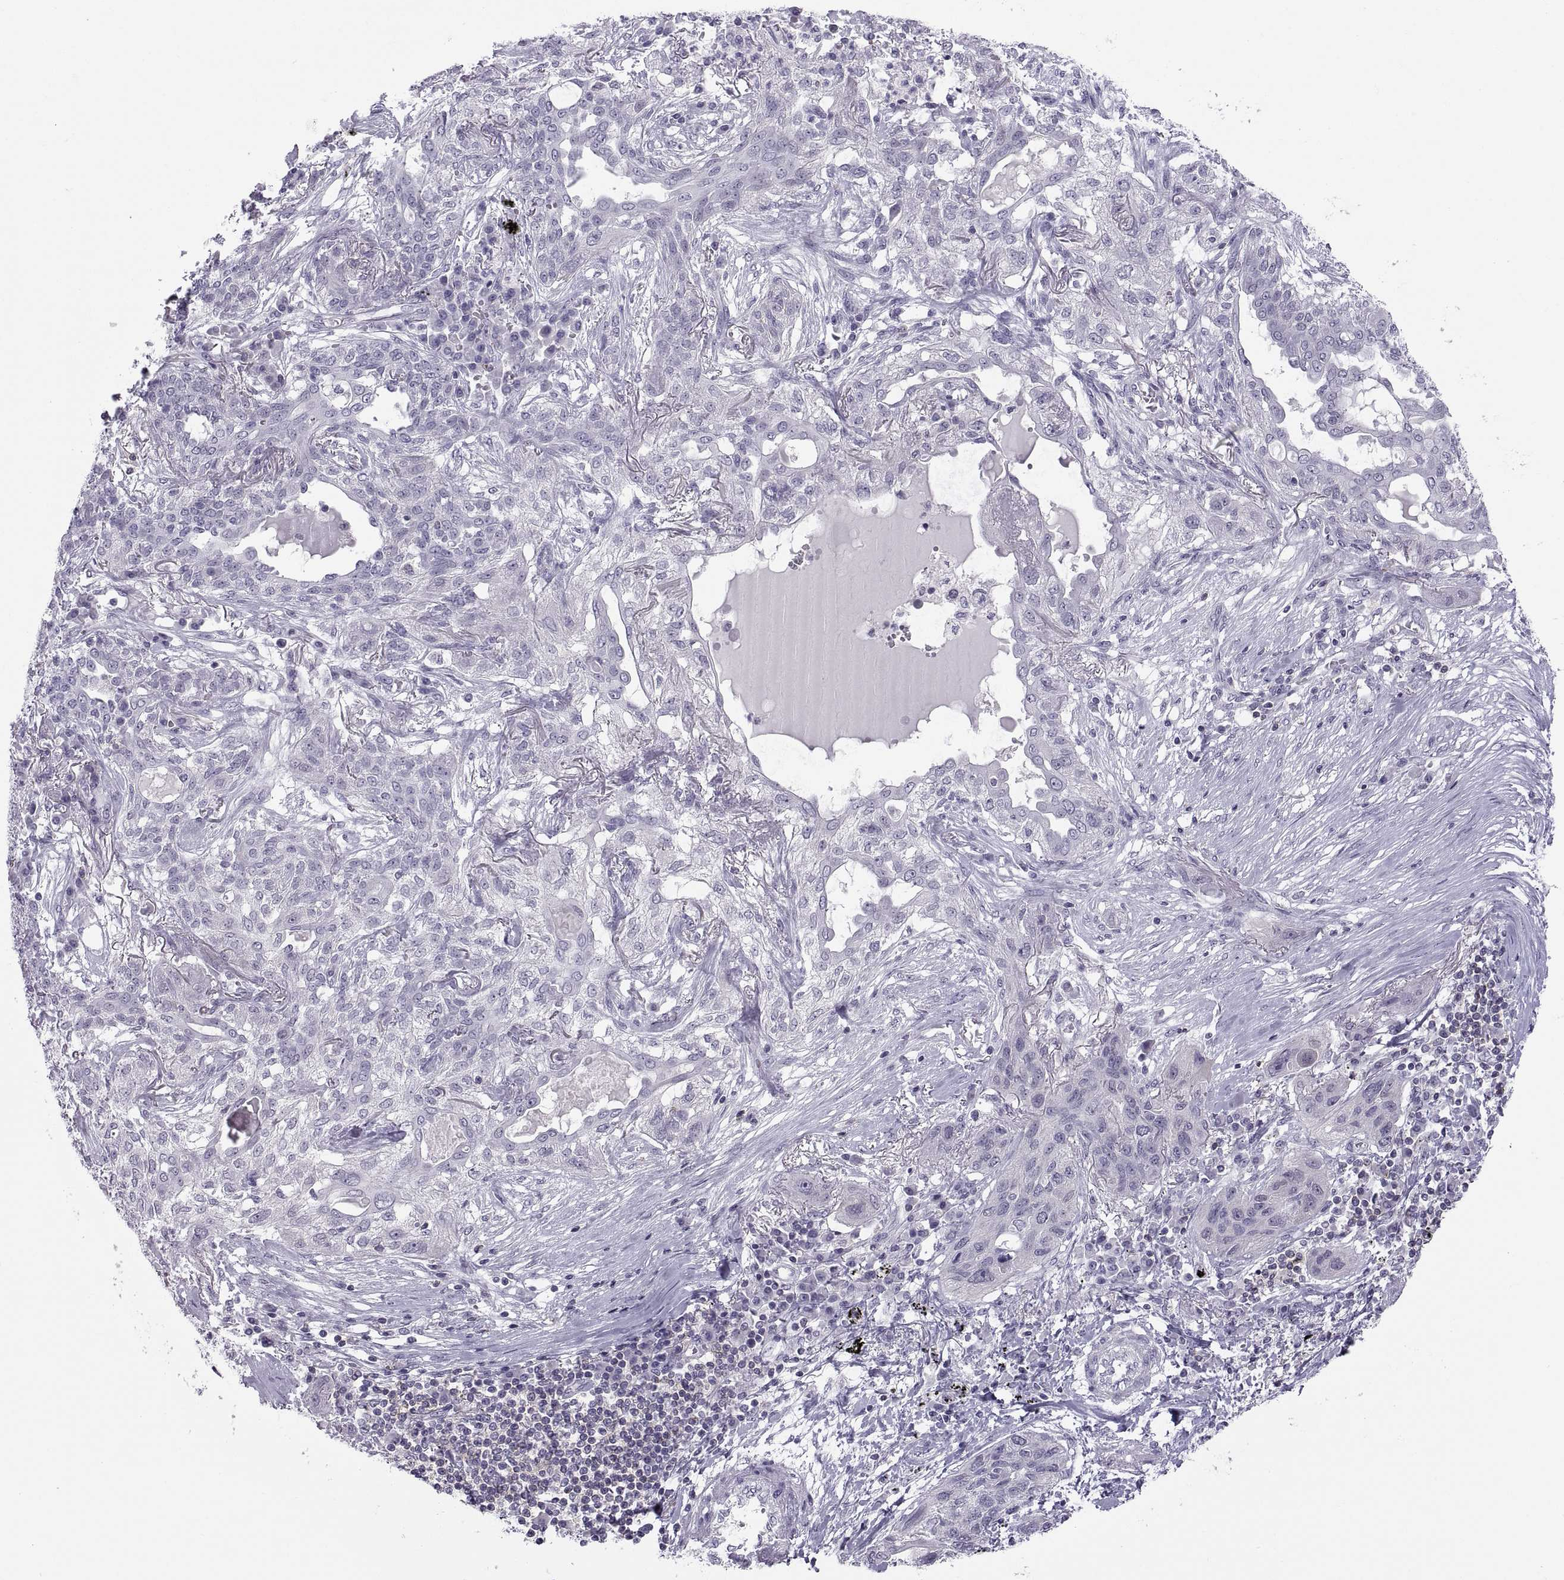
{"staining": {"intensity": "negative", "quantity": "none", "location": "none"}, "tissue": "lung cancer", "cell_type": "Tumor cells", "image_type": "cancer", "snomed": [{"axis": "morphology", "description": "Squamous cell carcinoma, NOS"}, {"axis": "topography", "description": "Lung"}], "caption": "The photomicrograph reveals no significant expression in tumor cells of lung squamous cell carcinoma.", "gene": "TTC21A", "patient": {"sex": "female", "age": 70}}